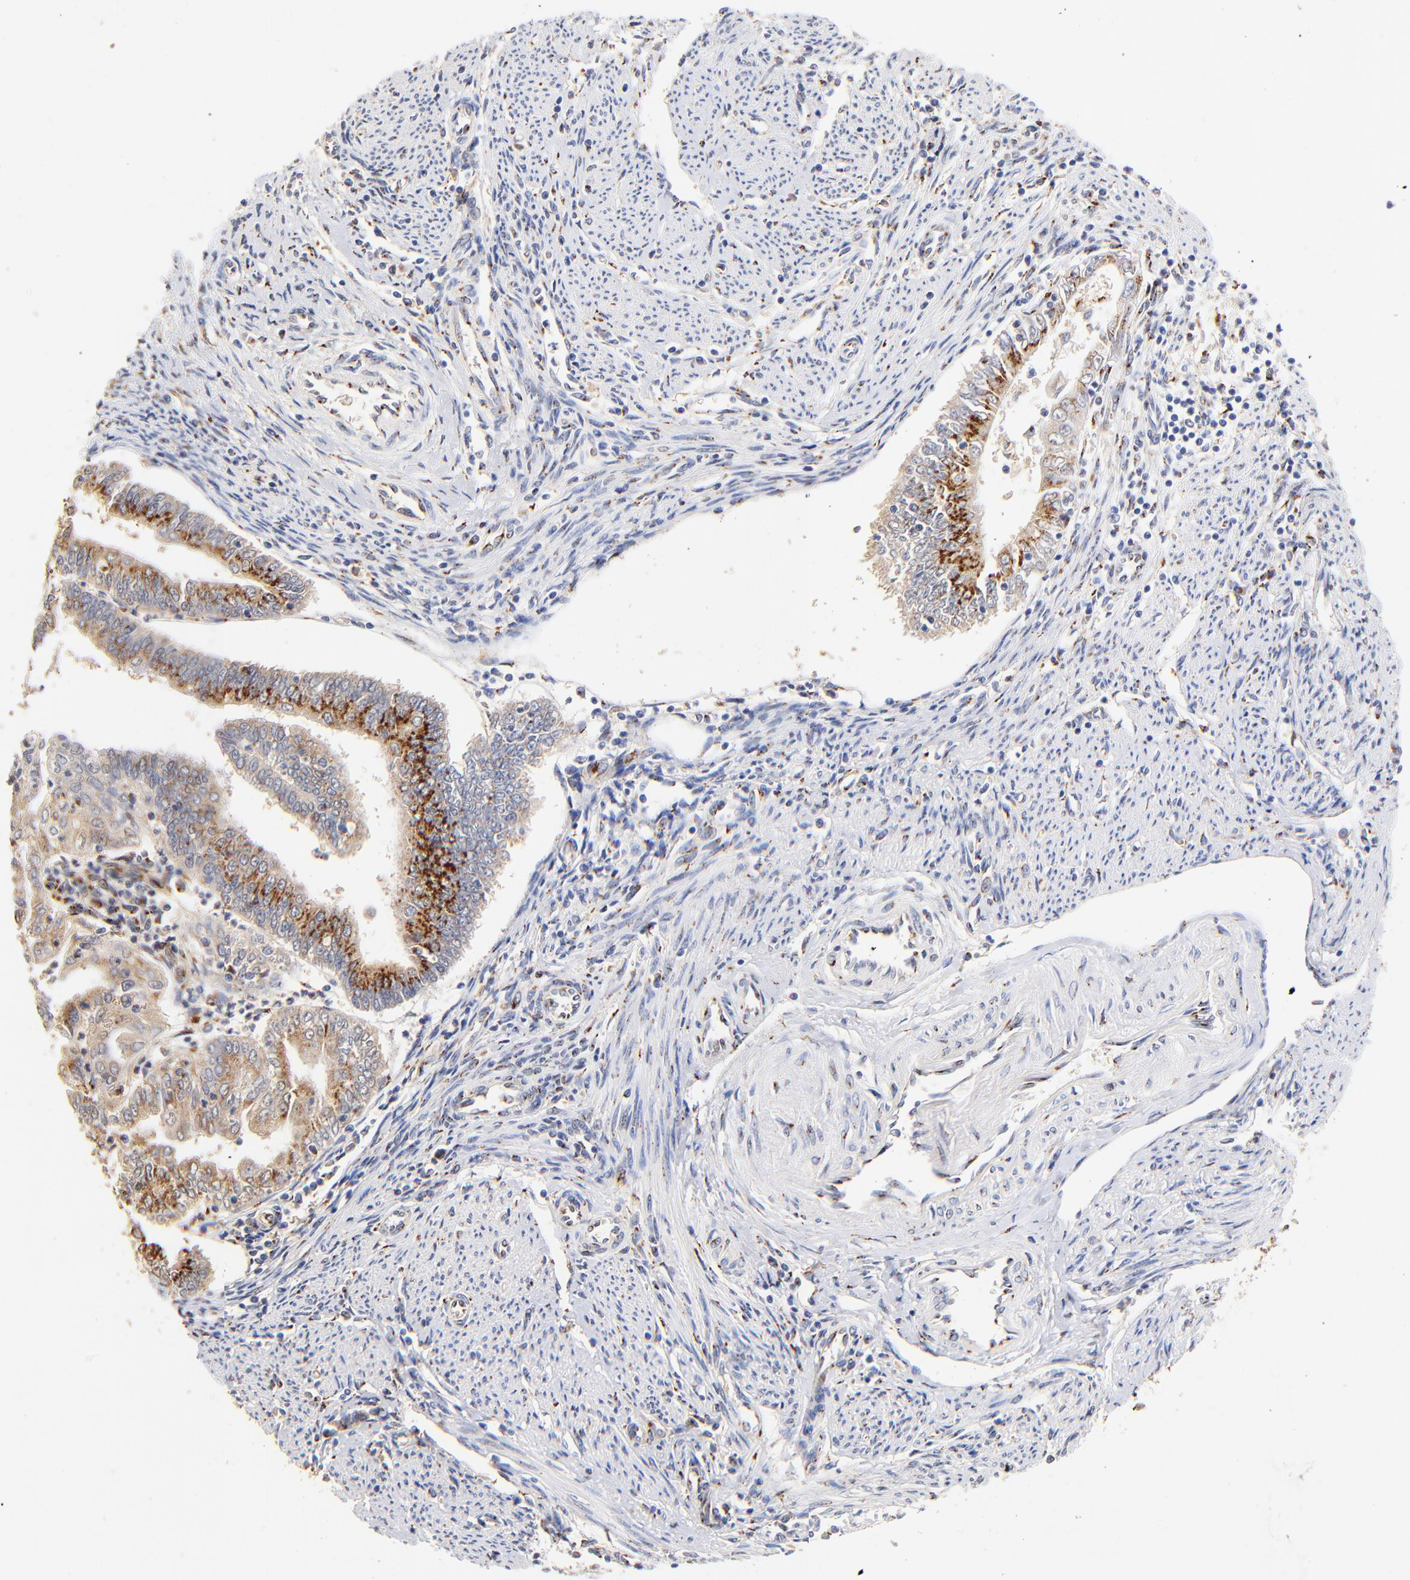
{"staining": {"intensity": "moderate", "quantity": ">75%", "location": "cytoplasmic/membranous"}, "tissue": "endometrial cancer", "cell_type": "Tumor cells", "image_type": "cancer", "snomed": [{"axis": "morphology", "description": "Adenocarcinoma, NOS"}, {"axis": "topography", "description": "Endometrium"}], "caption": "This photomicrograph demonstrates IHC staining of human endometrial adenocarcinoma, with medium moderate cytoplasmic/membranous staining in about >75% of tumor cells.", "gene": "FMNL3", "patient": {"sex": "female", "age": 75}}